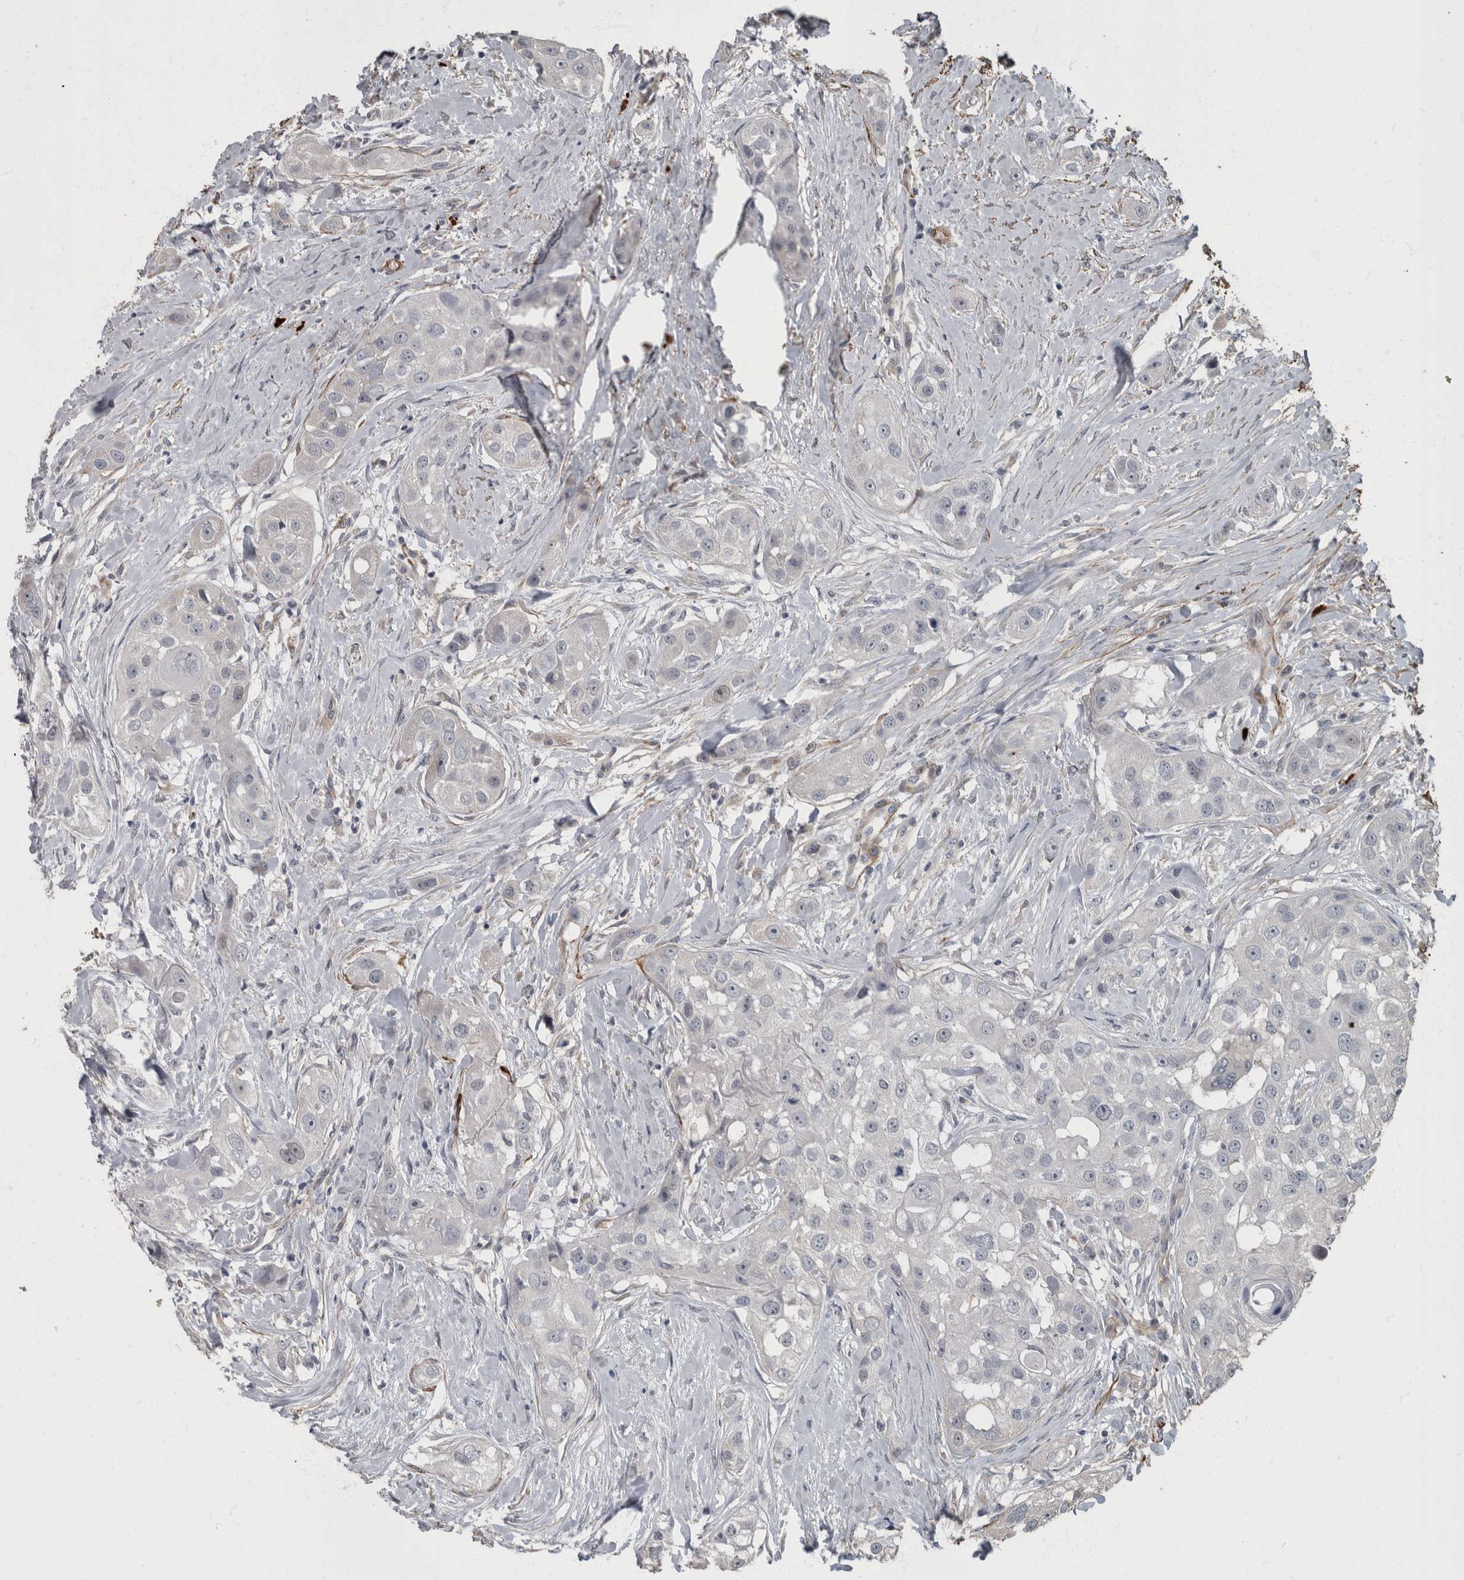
{"staining": {"intensity": "negative", "quantity": "none", "location": "none"}, "tissue": "head and neck cancer", "cell_type": "Tumor cells", "image_type": "cancer", "snomed": [{"axis": "morphology", "description": "Normal tissue, NOS"}, {"axis": "morphology", "description": "Squamous cell carcinoma, NOS"}, {"axis": "topography", "description": "Skeletal muscle"}, {"axis": "topography", "description": "Head-Neck"}], "caption": "An image of human head and neck cancer is negative for staining in tumor cells. (DAB immunohistochemistry, high magnification).", "gene": "MASTL", "patient": {"sex": "male", "age": 51}}